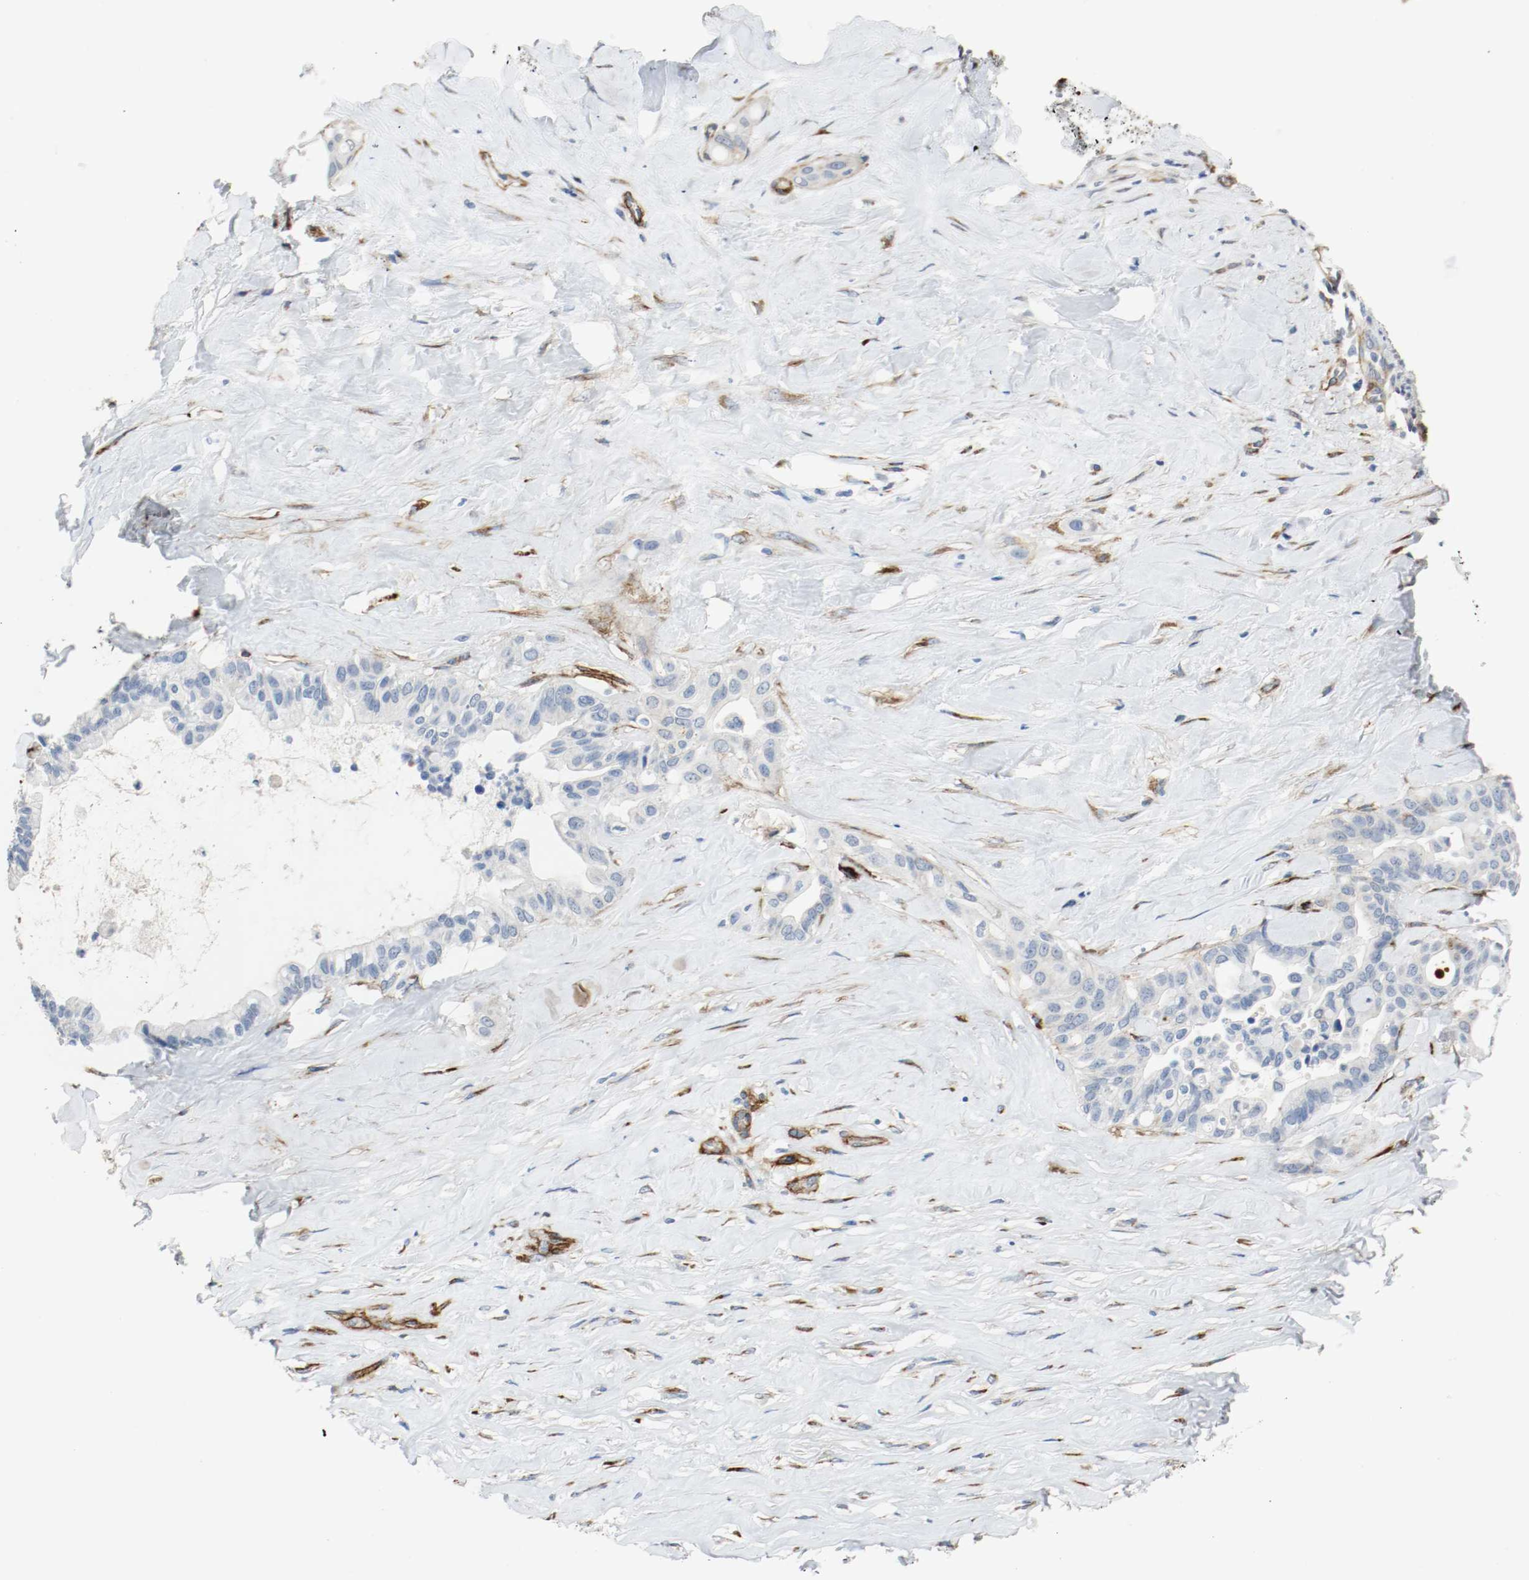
{"staining": {"intensity": "negative", "quantity": "none", "location": "none"}, "tissue": "liver cancer", "cell_type": "Tumor cells", "image_type": "cancer", "snomed": [{"axis": "morphology", "description": "Cholangiocarcinoma"}, {"axis": "topography", "description": "Liver"}], "caption": "This is a image of IHC staining of liver cancer (cholangiocarcinoma), which shows no expression in tumor cells.", "gene": "LAMB1", "patient": {"sex": "female", "age": 67}}